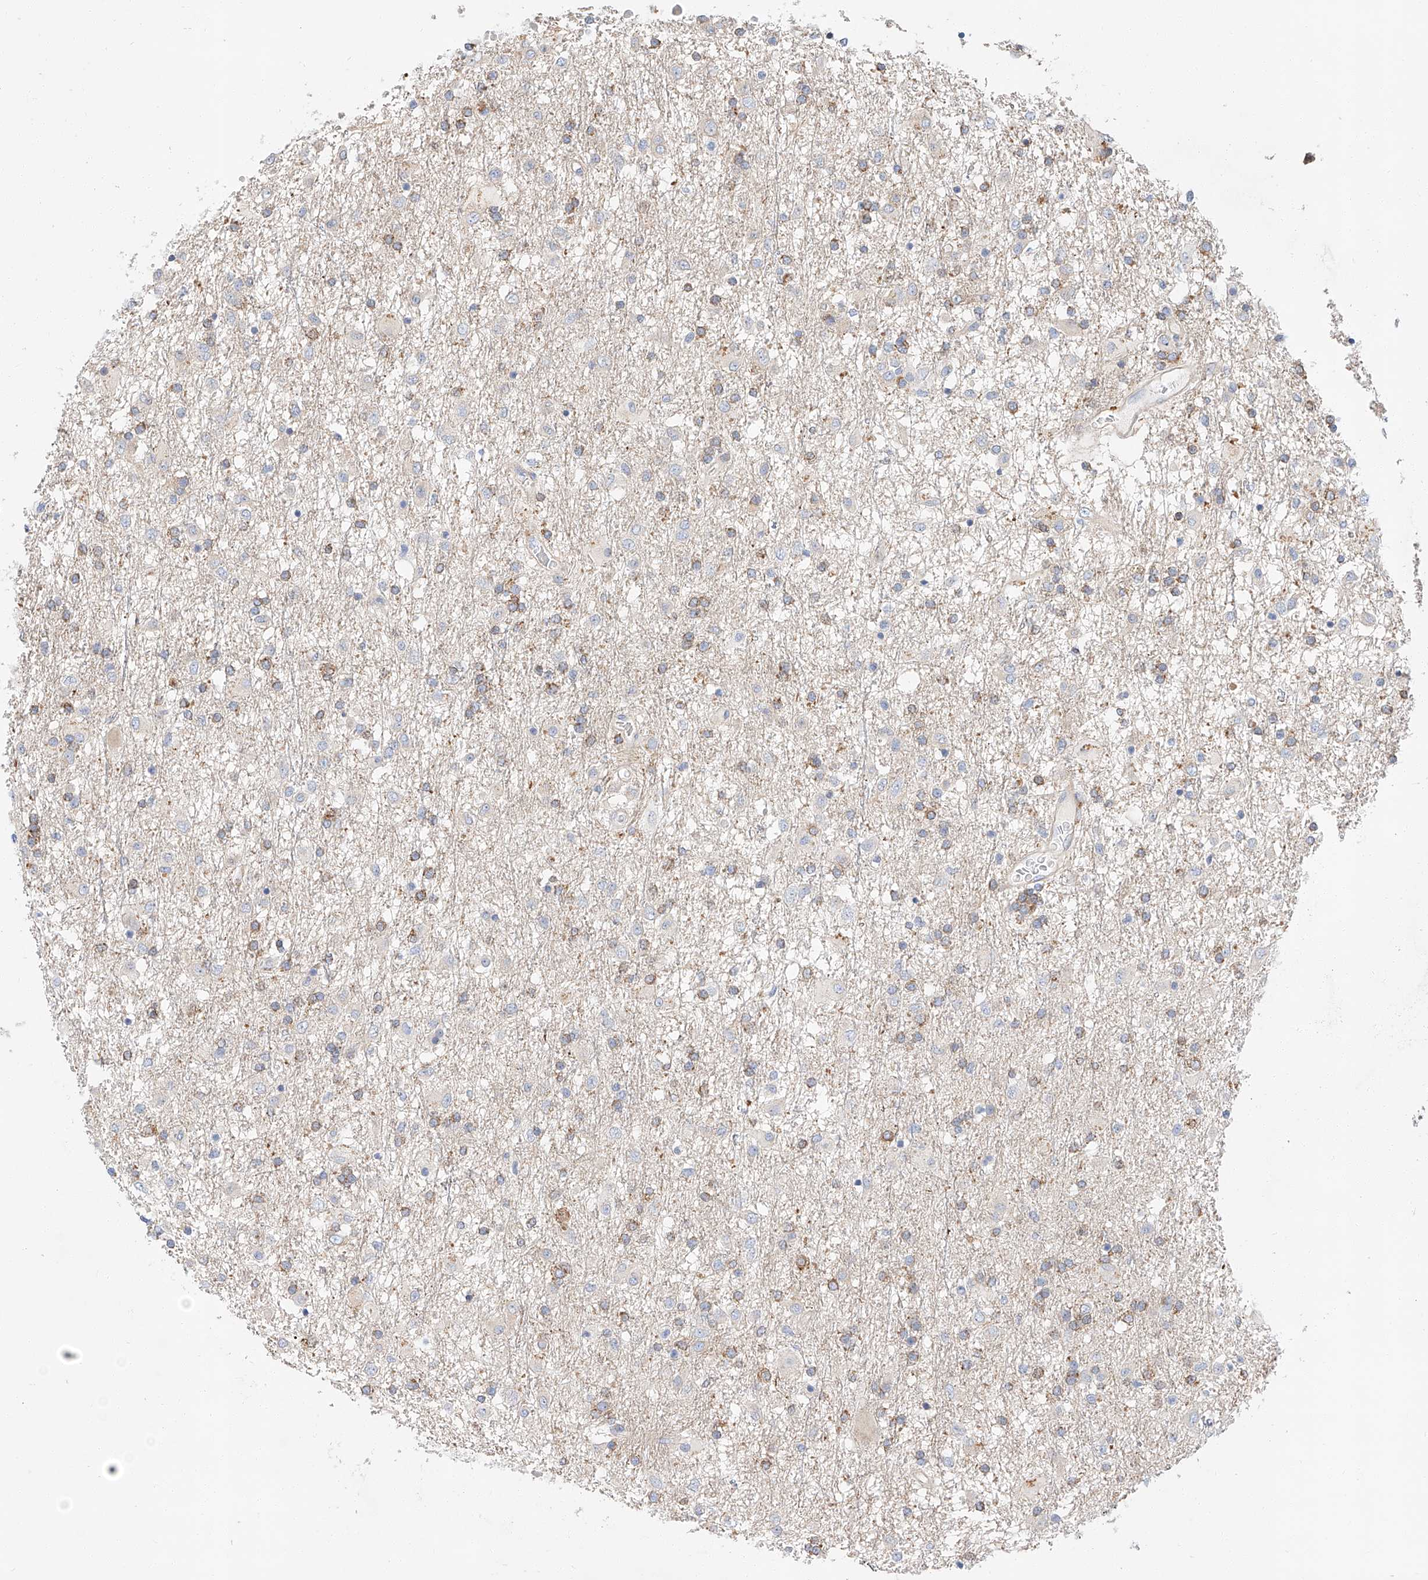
{"staining": {"intensity": "weak", "quantity": "25%-75%", "location": "cytoplasmic/membranous"}, "tissue": "glioma", "cell_type": "Tumor cells", "image_type": "cancer", "snomed": [{"axis": "morphology", "description": "Glioma, malignant, Low grade"}, {"axis": "topography", "description": "Brain"}], "caption": "Tumor cells exhibit low levels of weak cytoplasmic/membranous positivity in about 25%-75% of cells in human glioma. The staining was performed using DAB to visualize the protein expression in brown, while the nuclei were stained in blue with hematoxylin (Magnification: 20x).", "gene": "GLMN", "patient": {"sex": "male", "age": 65}}